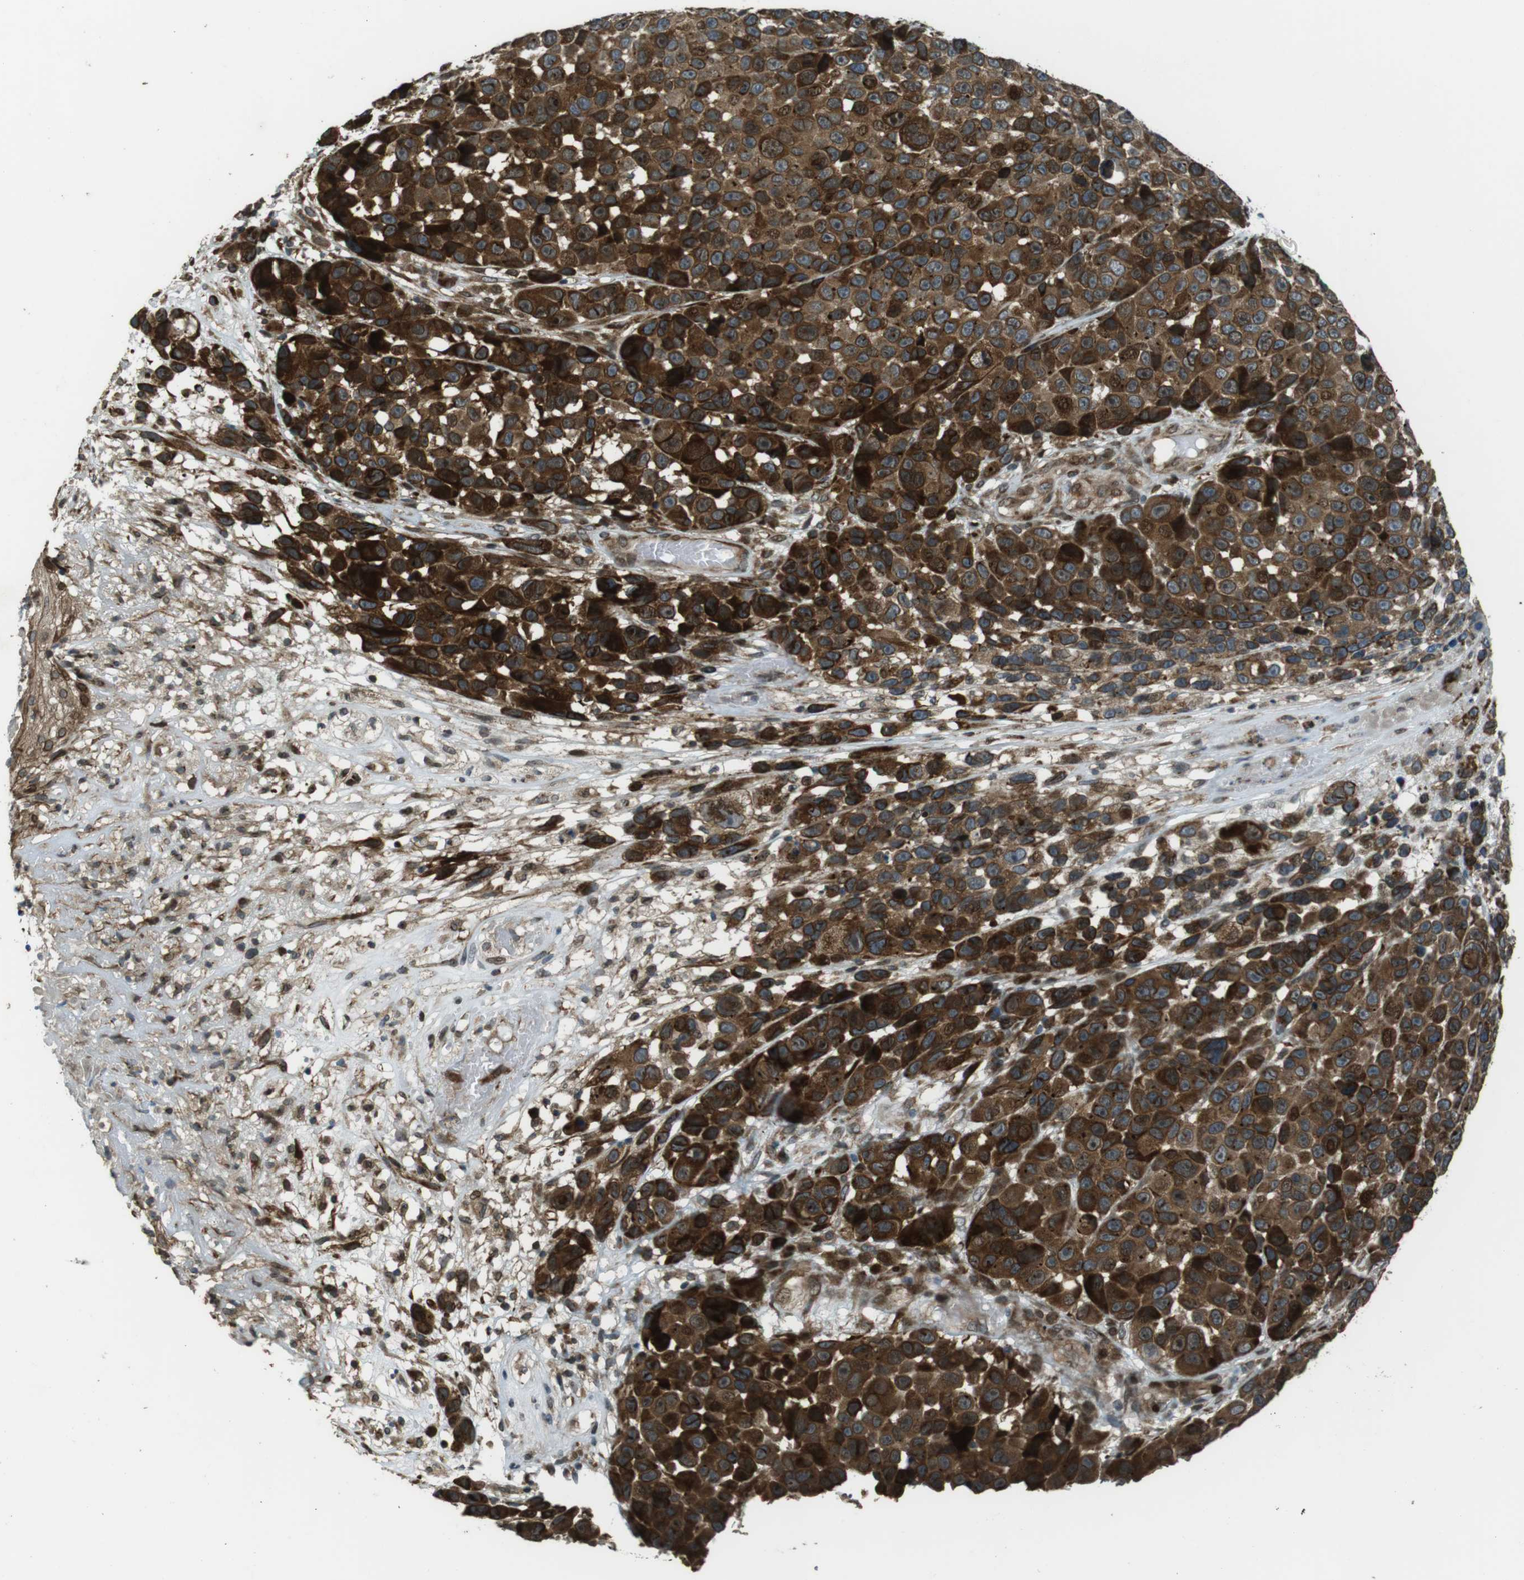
{"staining": {"intensity": "strong", "quantity": ">75%", "location": "cytoplasmic/membranous"}, "tissue": "melanoma", "cell_type": "Tumor cells", "image_type": "cancer", "snomed": [{"axis": "morphology", "description": "Malignant melanoma, NOS"}, {"axis": "topography", "description": "Skin"}], "caption": "Melanoma stained with a brown dye exhibits strong cytoplasmic/membranous positive staining in about >75% of tumor cells.", "gene": "ZNF330", "patient": {"sex": "male", "age": 53}}